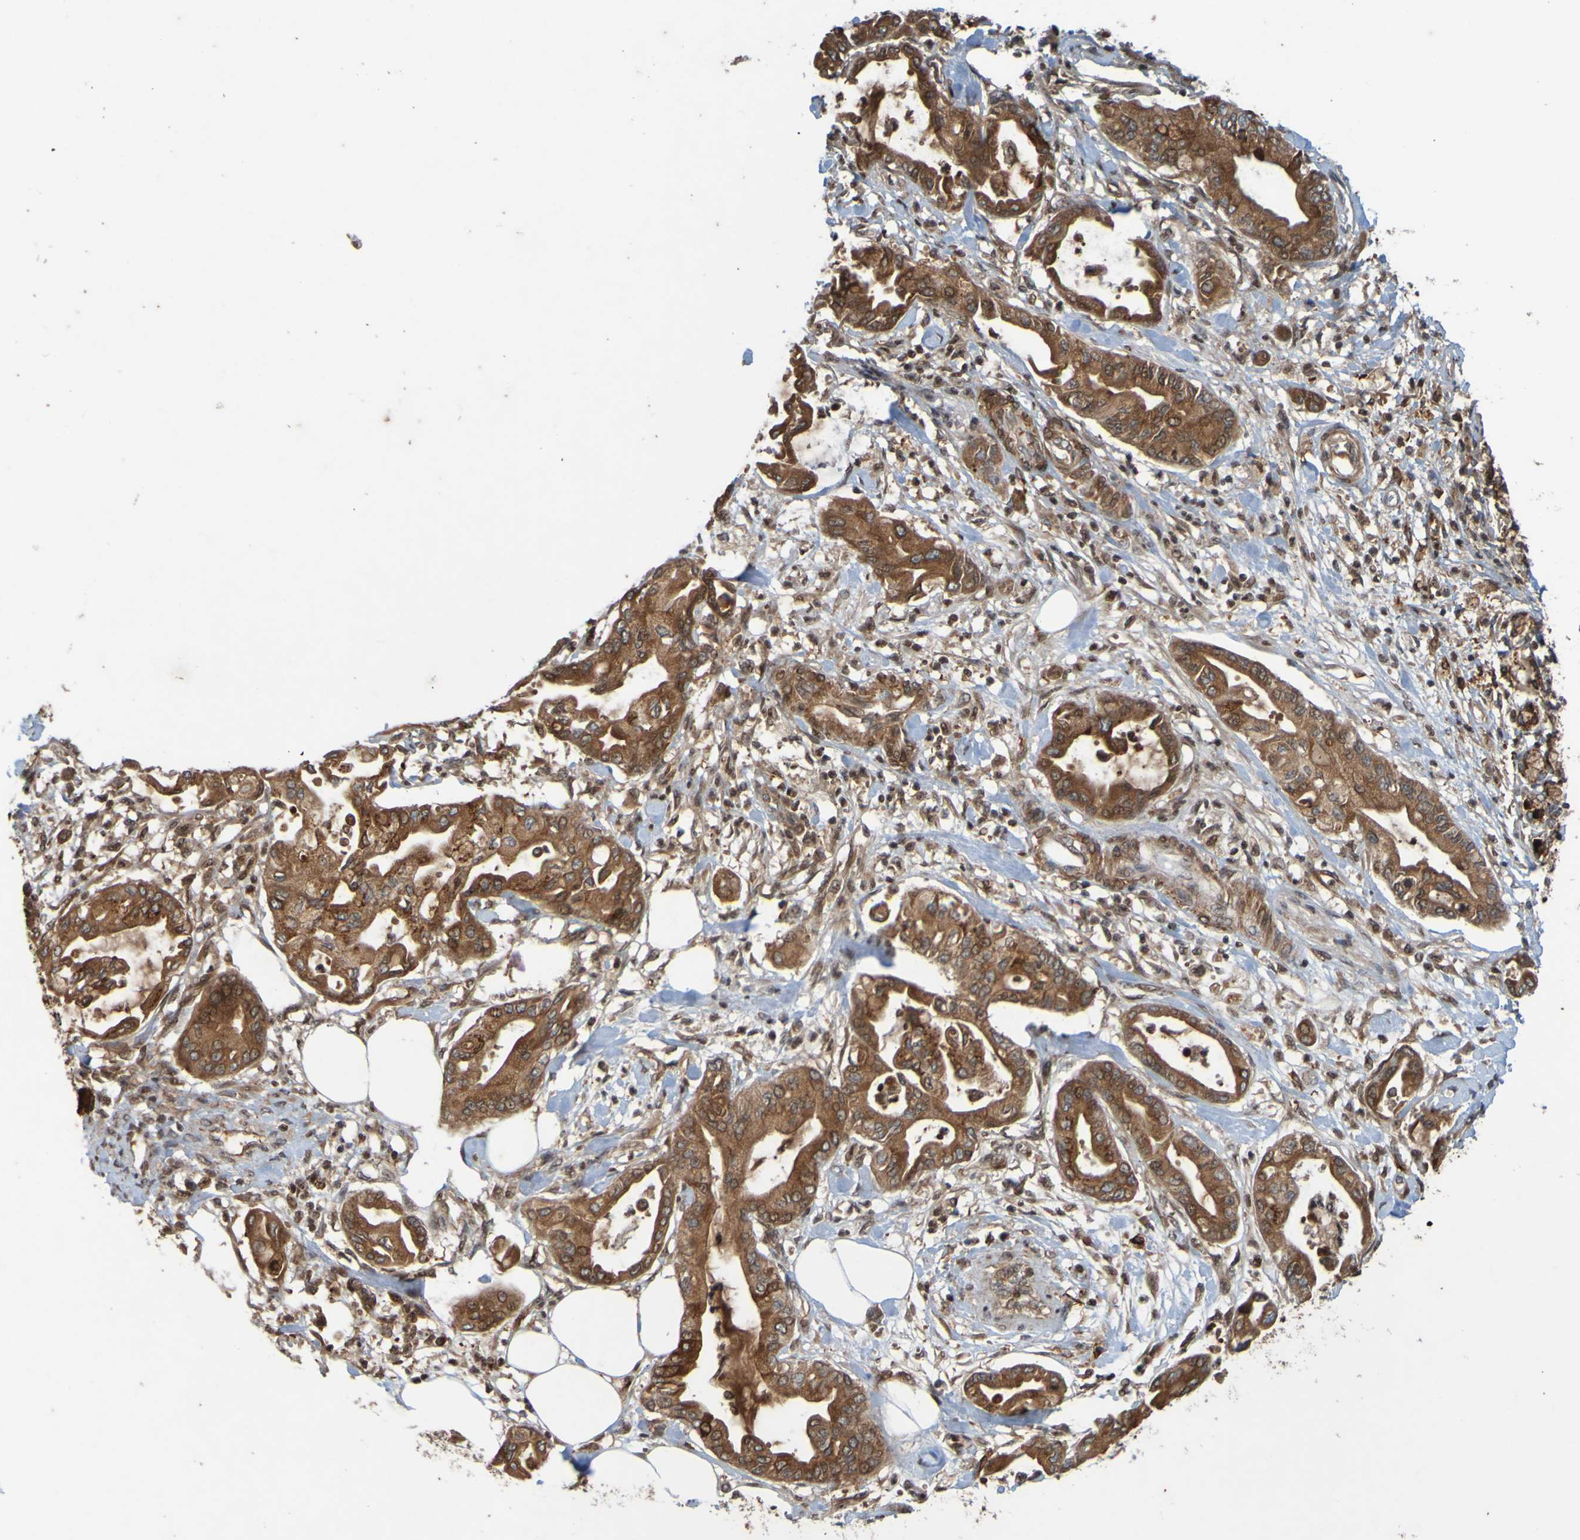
{"staining": {"intensity": "moderate", "quantity": ">75%", "location": "cytoplasmic/membranous"}, "tissue": "pancreatic cancer", "cell_type": "Tumor cells", "image_type": "cancer", "snomed": [{"axis": "morphology", "description": "Adenocarcinoma, NOS"}, {"axis": "morphology", "description": "Adenocarcinoma, metastatic, NOS"}, {"axis": "topography", "description": "Lymph node"}, {"axis": "topography", "description": "Pancreas"}, {"axis": "topography", "description": "Duodenum"}], "caption": "Adenocarcinoma (pancreatic) stained with a protein marker reveals moderate staining in tumor cells.", "gene": "GUCY1A1", "patient": {"sex": "female", "age": 64}}